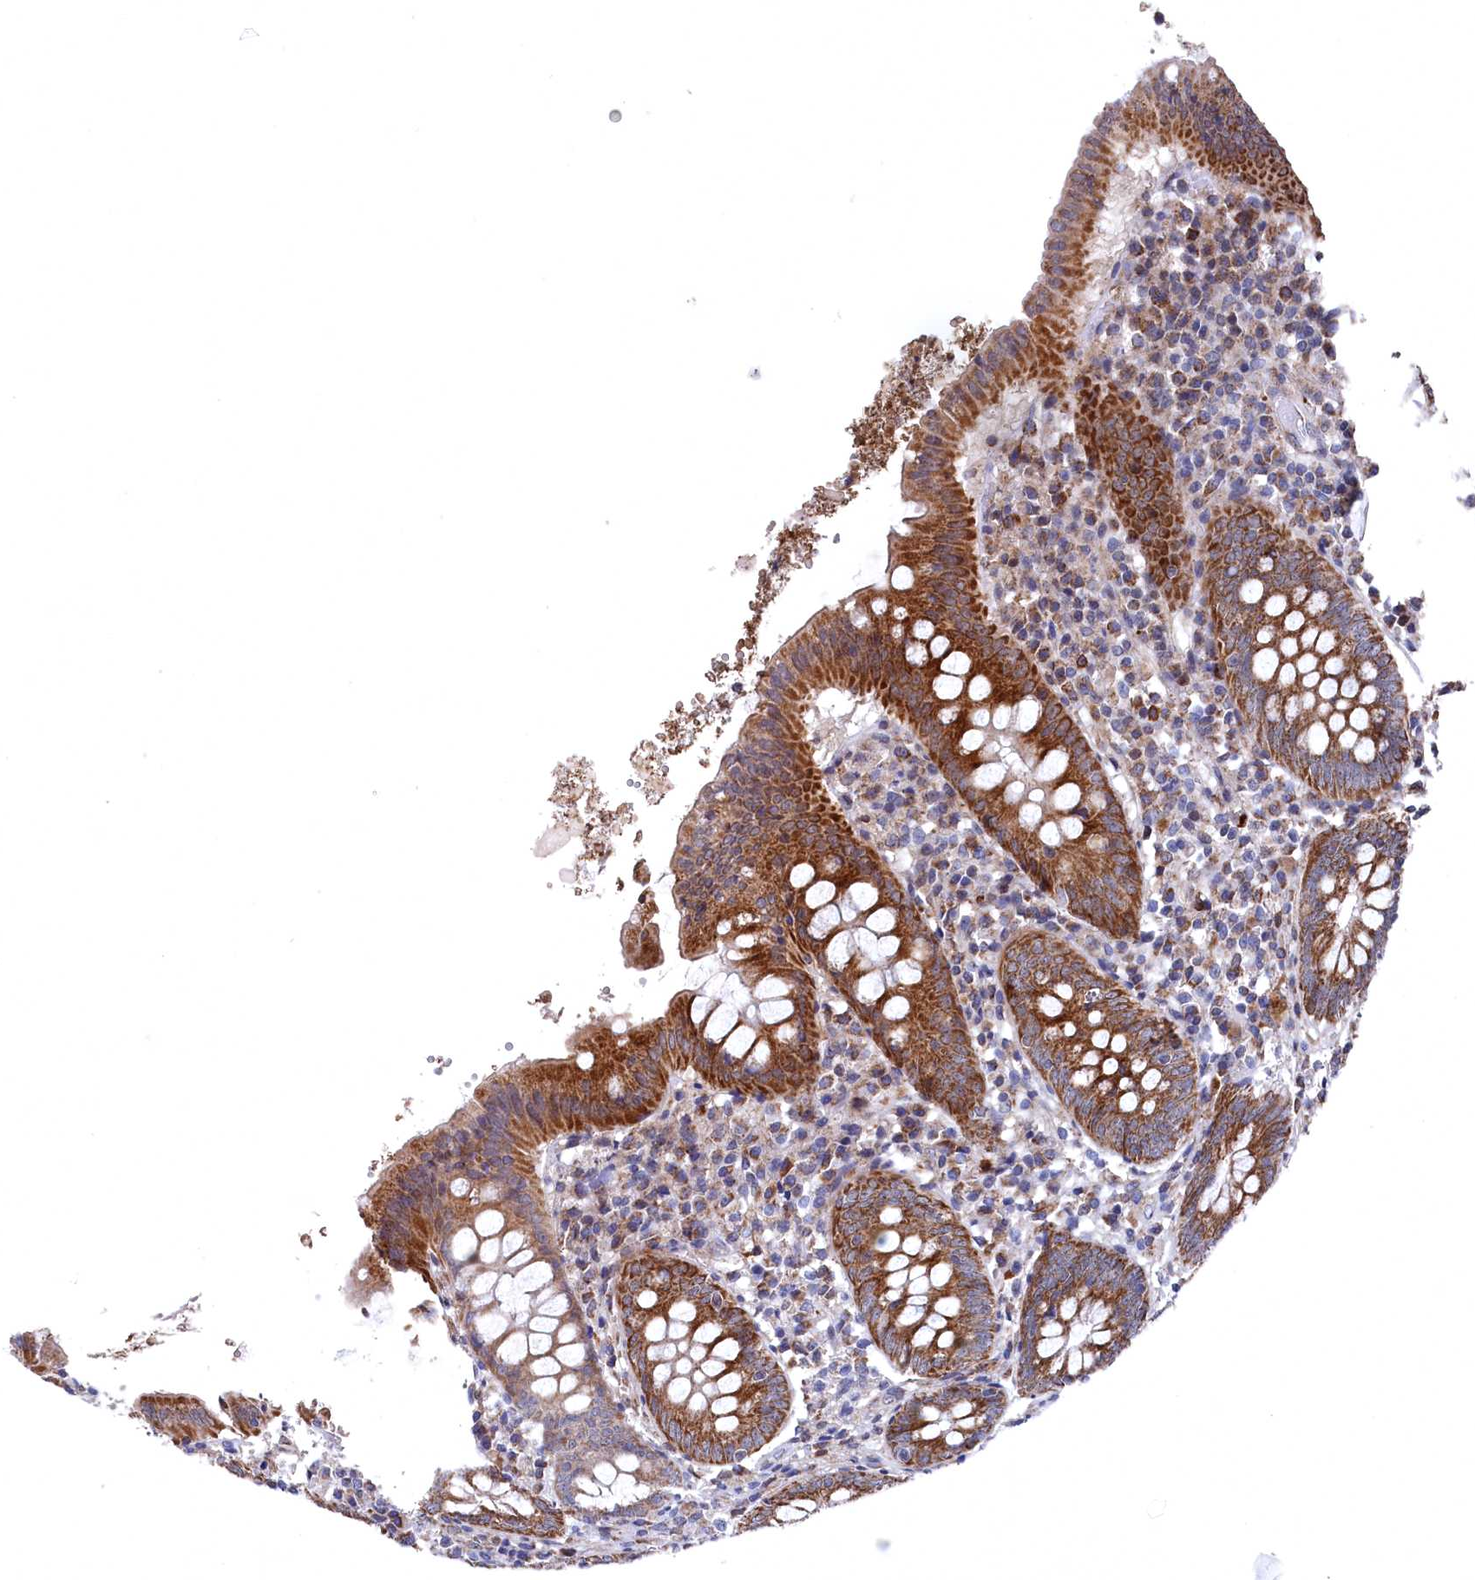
{"staining": {"intensity": "strong", "quantity": ">75%", "location": "cytoplasmic/membranous"}, "tissue": "appendix", "cell_type": "Glandular cells", "image_type": "normal", "snomed": [{"axis": "morphology", "description": "Normal tissue, NOS"}, {"axis": "topography", "description": "Appendix"}], "caption": "DAB immunohistochemical staining of normal appendix shows strong cytoplasmic/membranous protein positivity in about >75% of glandular cells. The protein of interest is stained brown, and the nuclei are stained in blue (DAB (3,3'-diaminobenzidine) IHC with brightfield microscopy, high magnification).", "gene": "CHCHD1", "patient": {"sex": "female", "age": 54}}